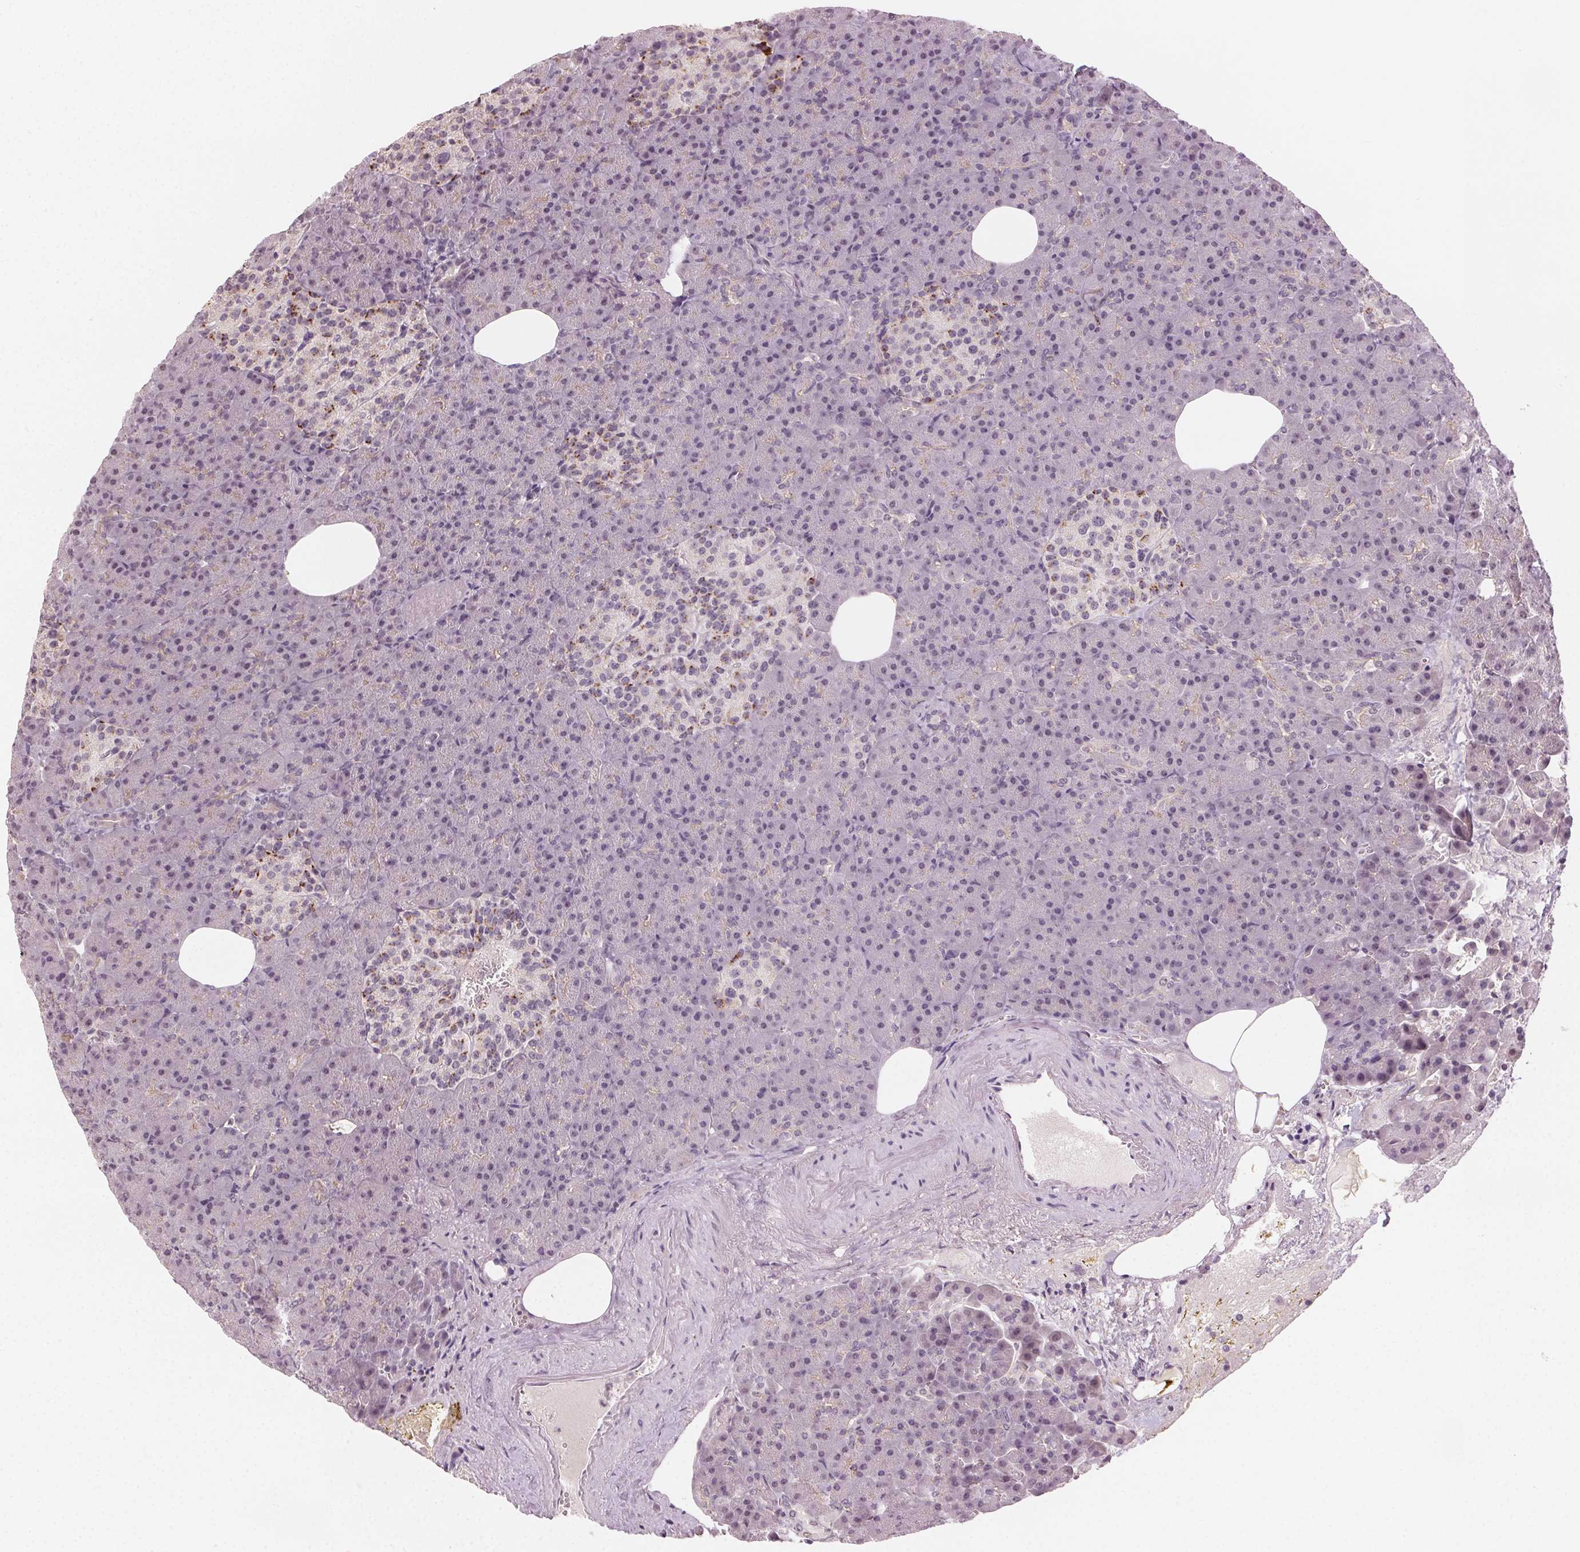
{"staining": {"intensity": "weak", "quantity": "<25%", "location": "cytoplasmic/membranous"}, "tissue": "pancreas", "cell_type": "Exocrine glandular cells", "image_type": "normal", "snomed": [{"axis": "morphology", "description": "Normal tissue, NOS"}, {"axis": "topography", "description": "Pancreas"}], "caption": "Immunohistochemistry (IHC) photomicrograph of normal pancreas: human pancreas stained with DAB exhibits no significant protein expression in exocrine glandular cells. Nuclei are stained in blue.", "gene": "TUB", "patient": {"sex": "female", "age": 74}}